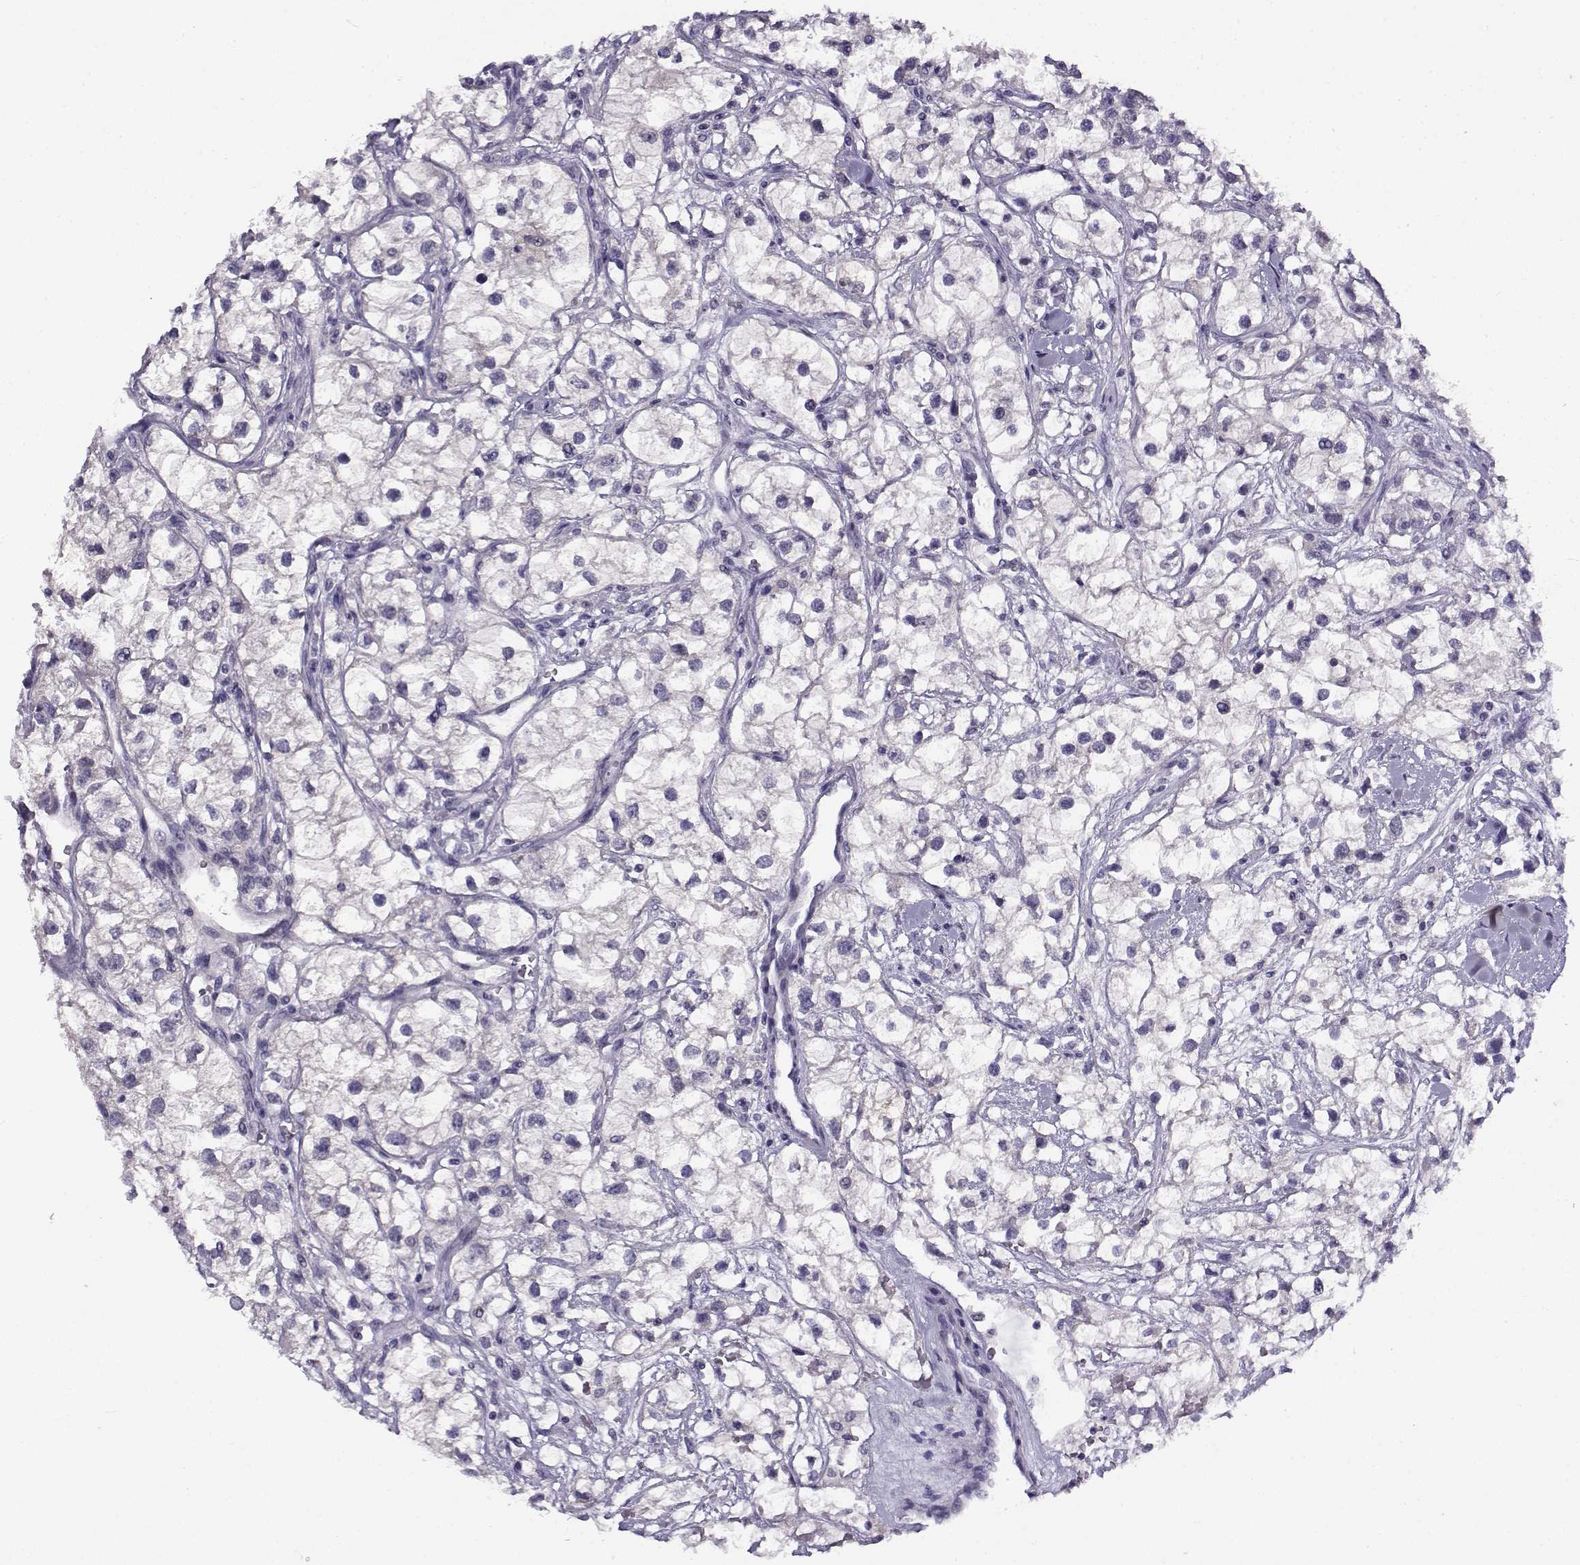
{"staining": {"intensity": "negative", "quantity": "none", "location": "none"}, "tissue": "renal cancer", "cell_type": "Tumor cells", "image_type": "cancer", "snomed": [{"axis": "morphology", "description": "Adenocarcinoma, NOS"}, {"axis": "topography", "description": "Kidney"}], "caption": "Tumor cells show no significant protein positivity in renal cancer.", "gene": "FEZF1", "patient": {"sex": "male", "age": 59}}